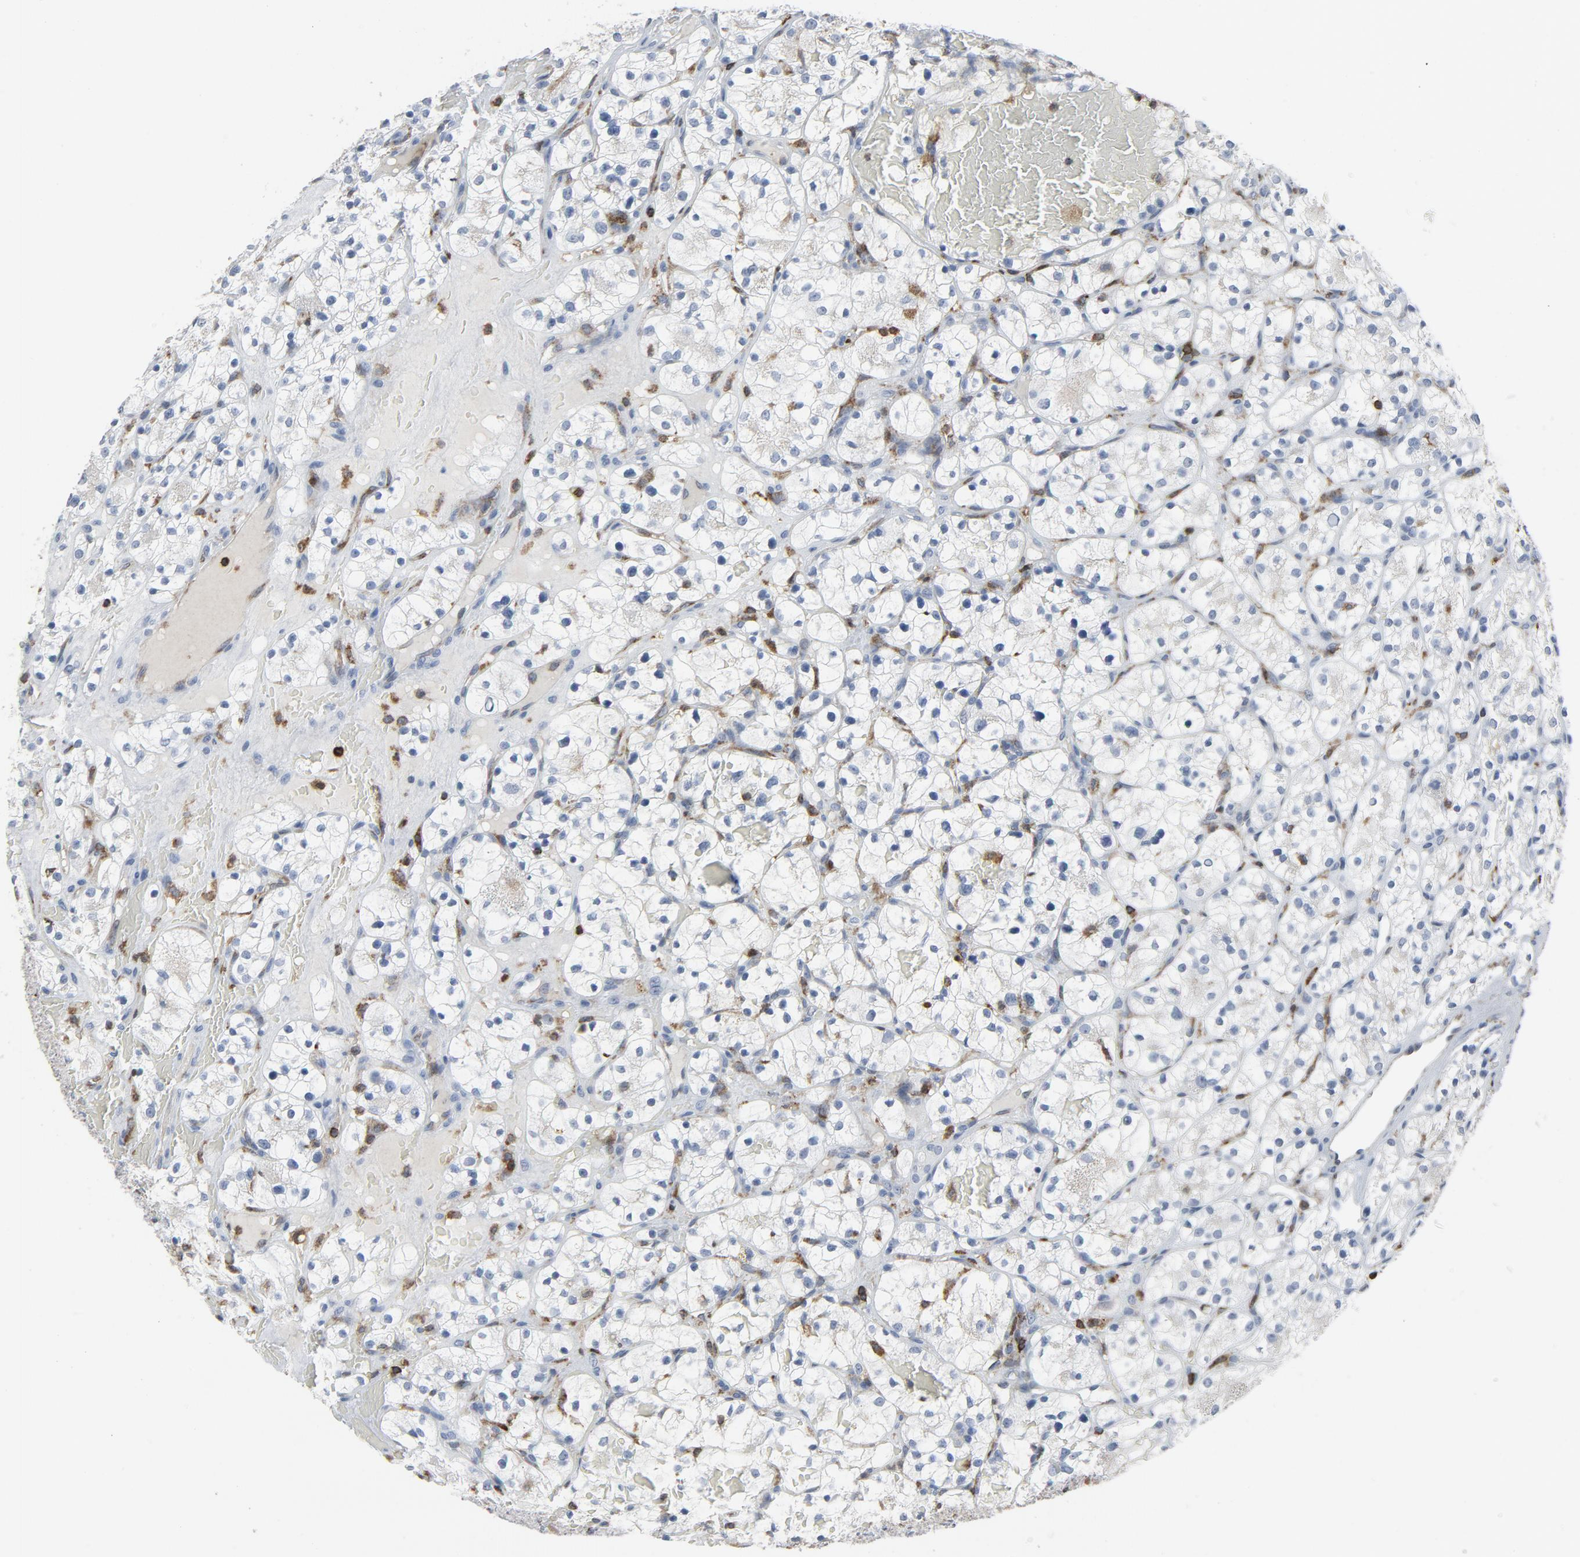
{"staining": {"intensity": "negative", "quantity": "none", "location": "none"}, "tissue": "renal cancer", "cell_type": "Tumor cells", "image_type": "cancer", "snomed": [{"axis": "morphology", "description": "Adenocarcinoma, NOS"}, {"axis": "topography", "description": "Kidney"}], "caption": "Renal cancer (adenocarcinoma) was stained to show a protein in brown. There is no significant positivity in tumor cells.", "gene": "LCP2", "patient": {"sex": "female", "age": 60}}